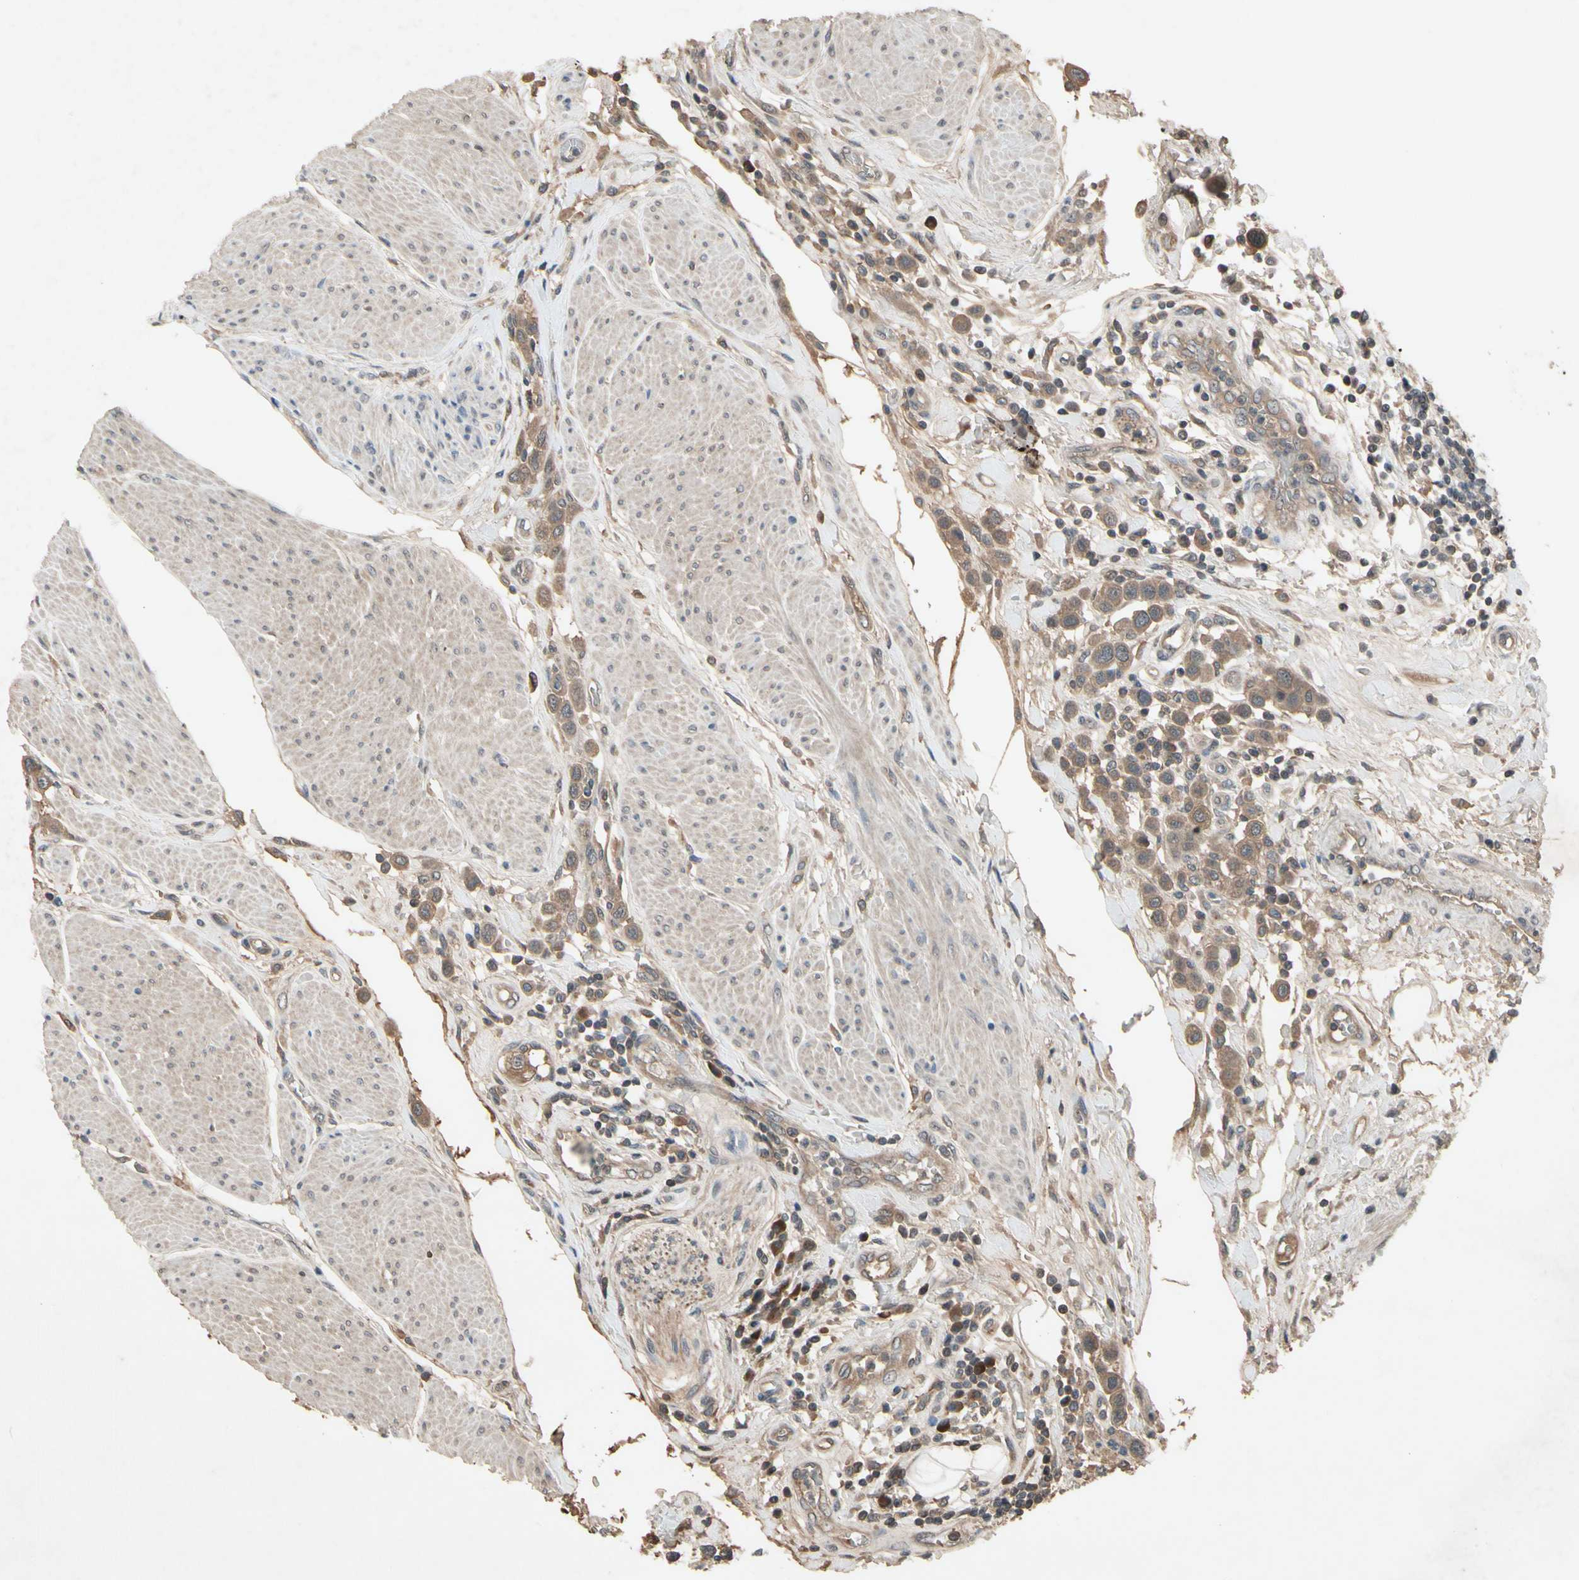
{"staining": {"intensity": "moderate", "quantity": ">75%", "location": "cytoplasmic/membranous"}, "tissue": "urothelial cancer", "cell_type": "Tumor cells", "image_type": "cancer", "snomed": [{"axis": "morphology", "description": "Urothelial carcinoma, High grade"}, {"axis": "topography", "description": "Urinary bladder"}], "caption": "This histopathology image demonstrates immunohistochemistry staining of high-grade urothelial carcinoma, with medium moderate cytoplasmic/membranous positivity in about >75% of tumor cells.", "gene": "NSF", "patient": {"sex": "male", "age": 50}}